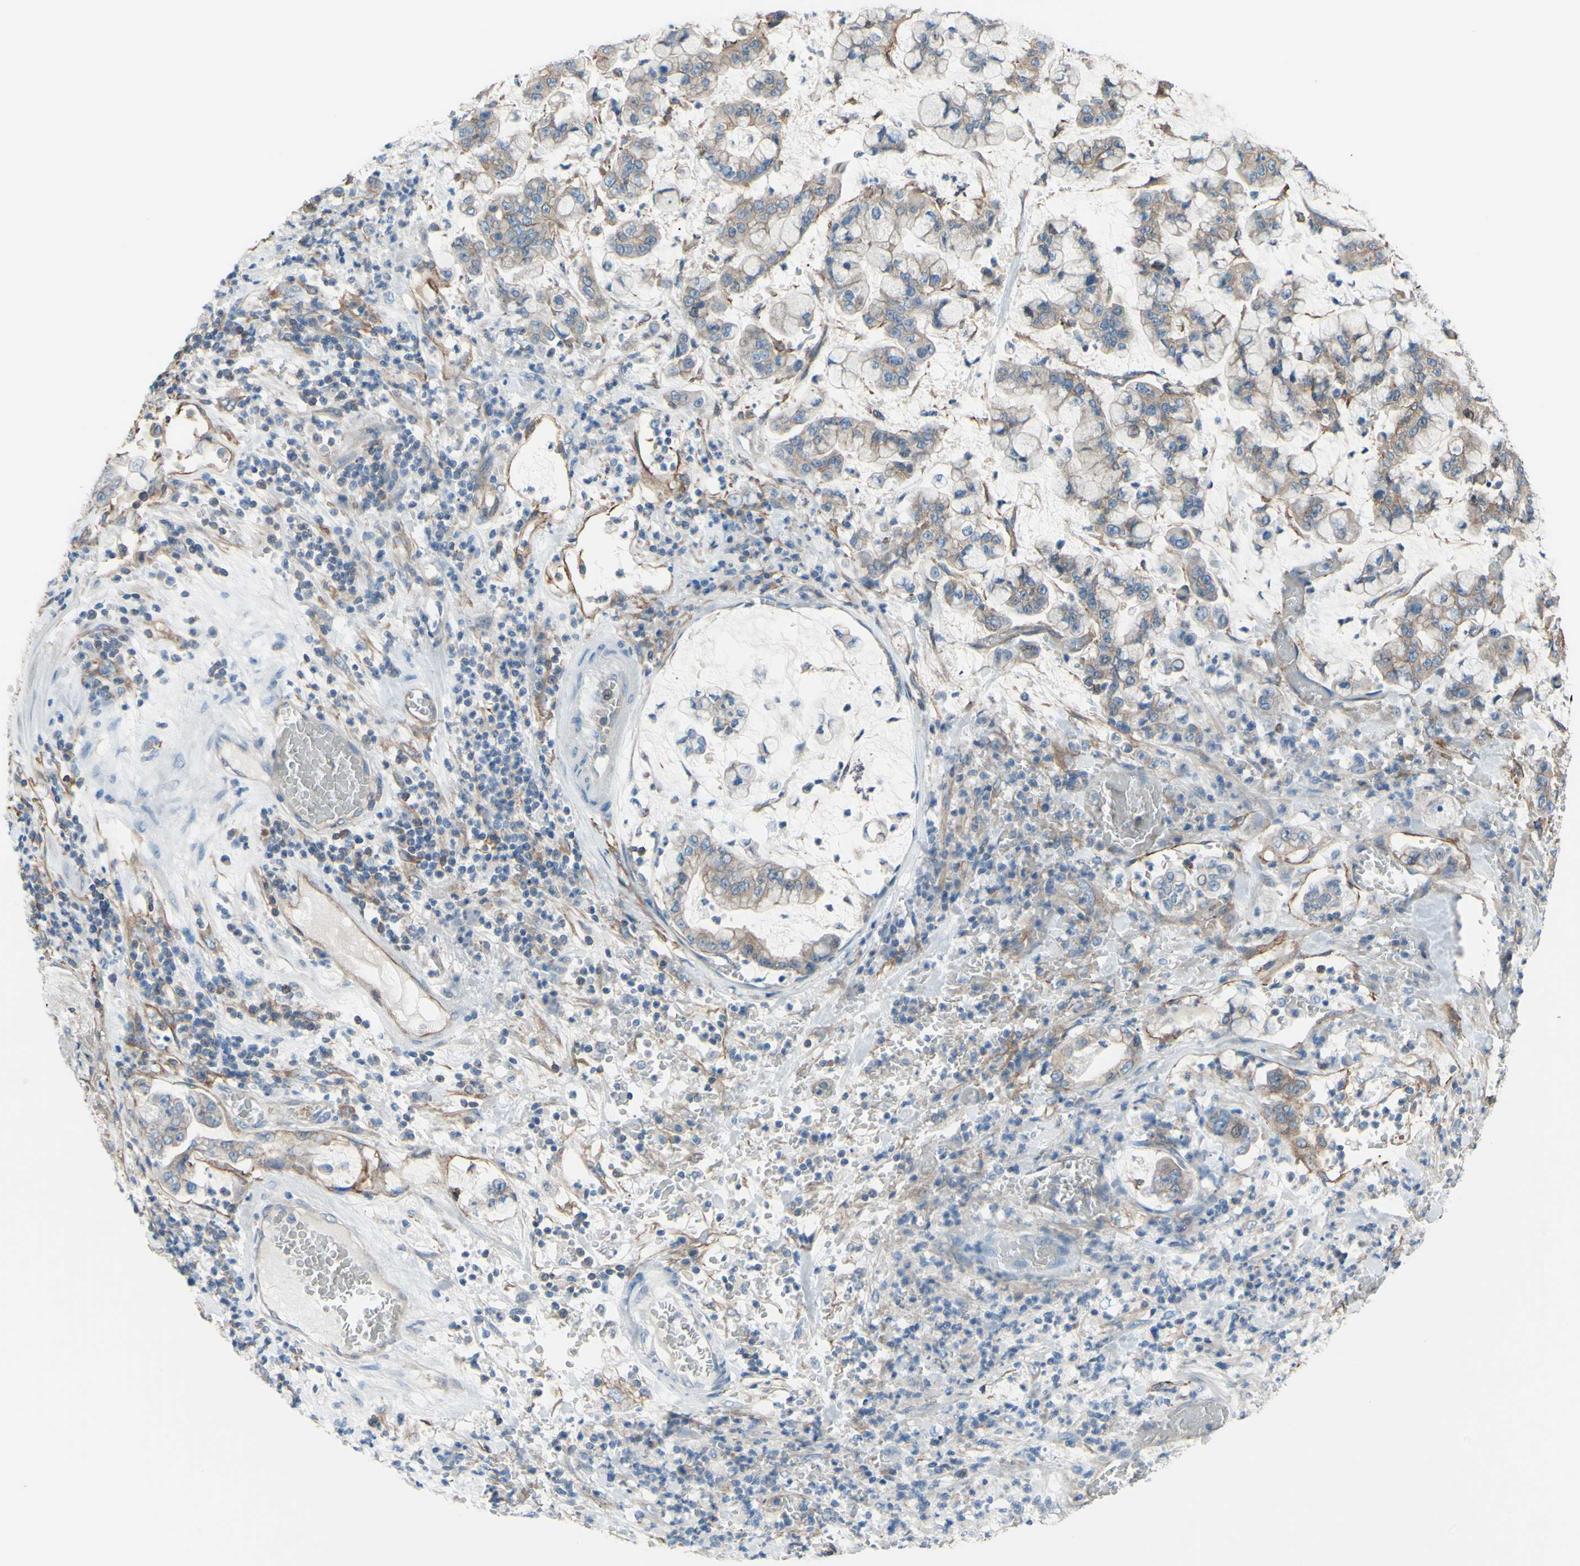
{"staining": {"intensity": "weak", "quantity": ">75%", "location": "cytoplasmic/membranous"}, "tissue": "stomach cancer", "cell_type": "Tumor cells", "image_type": "cancer", "snomed": [{"axis": "morphology", "description": "Normal tissue, NOS"}, {"axis": "morphology", "description": "Adenocarcinoma, NOS"}, {"axis": "topography", "description": "Stomach, upper"}, {"axis": "topography", "description": "Stomach"}], "caption": "IHC image of neoplastic tissue: human stomach cancer (adenocarcinoma) stained using immunohistochemistry reveals low levels of weak protein expression localized specifically in the cytoplasmic/membranous of tumor cells, appearing as a cytoplasmic/membranous brown color.", "gene": "ADD1", "patient": {"sex": "male", "age": 76}}